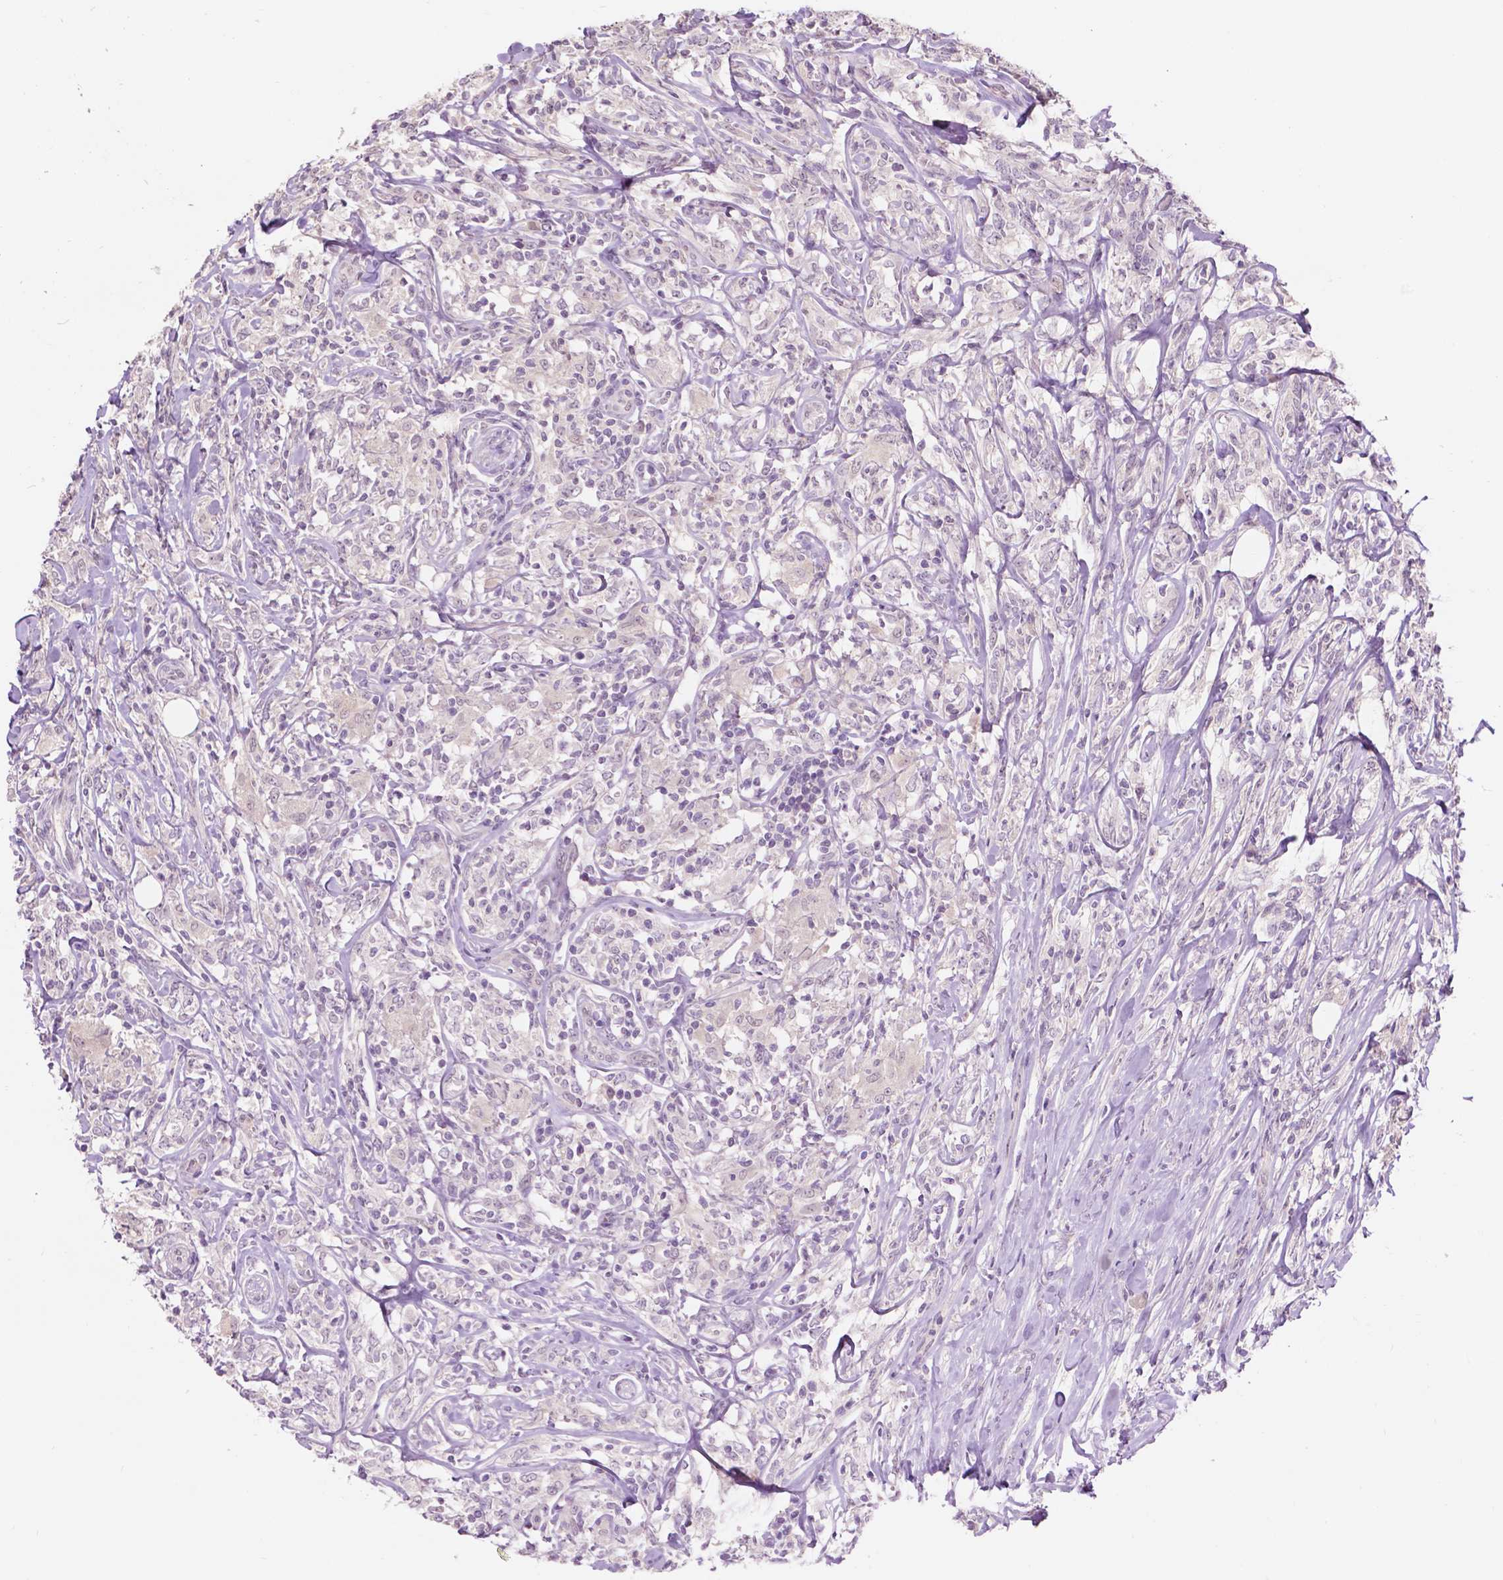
{"staining": {"intensity": "negative", "quantity": "none", "location": "none"}, "tissue": "lymphoma", "cell_type": "Tumor cells", "image_type": "cancer", "snomed": [{"axis": "morphology", "description": "Malignant lymphoma, non-Hodgkin's type, High grade"}, {"axis": "topography", "description": "Lymph node"}], "caption": "IHC of human high-grade malignant lymphoma, non-Hodgkin's type exhibits no positivity in tumor cells. The staining was performed using DAB to visualize the protein expression in brown, while the nuclei were stained in blue with hematoxylin (Magnification: 20x).", "gene": "TM6SF2", "patient": {"sex": "female", "age": 84}}